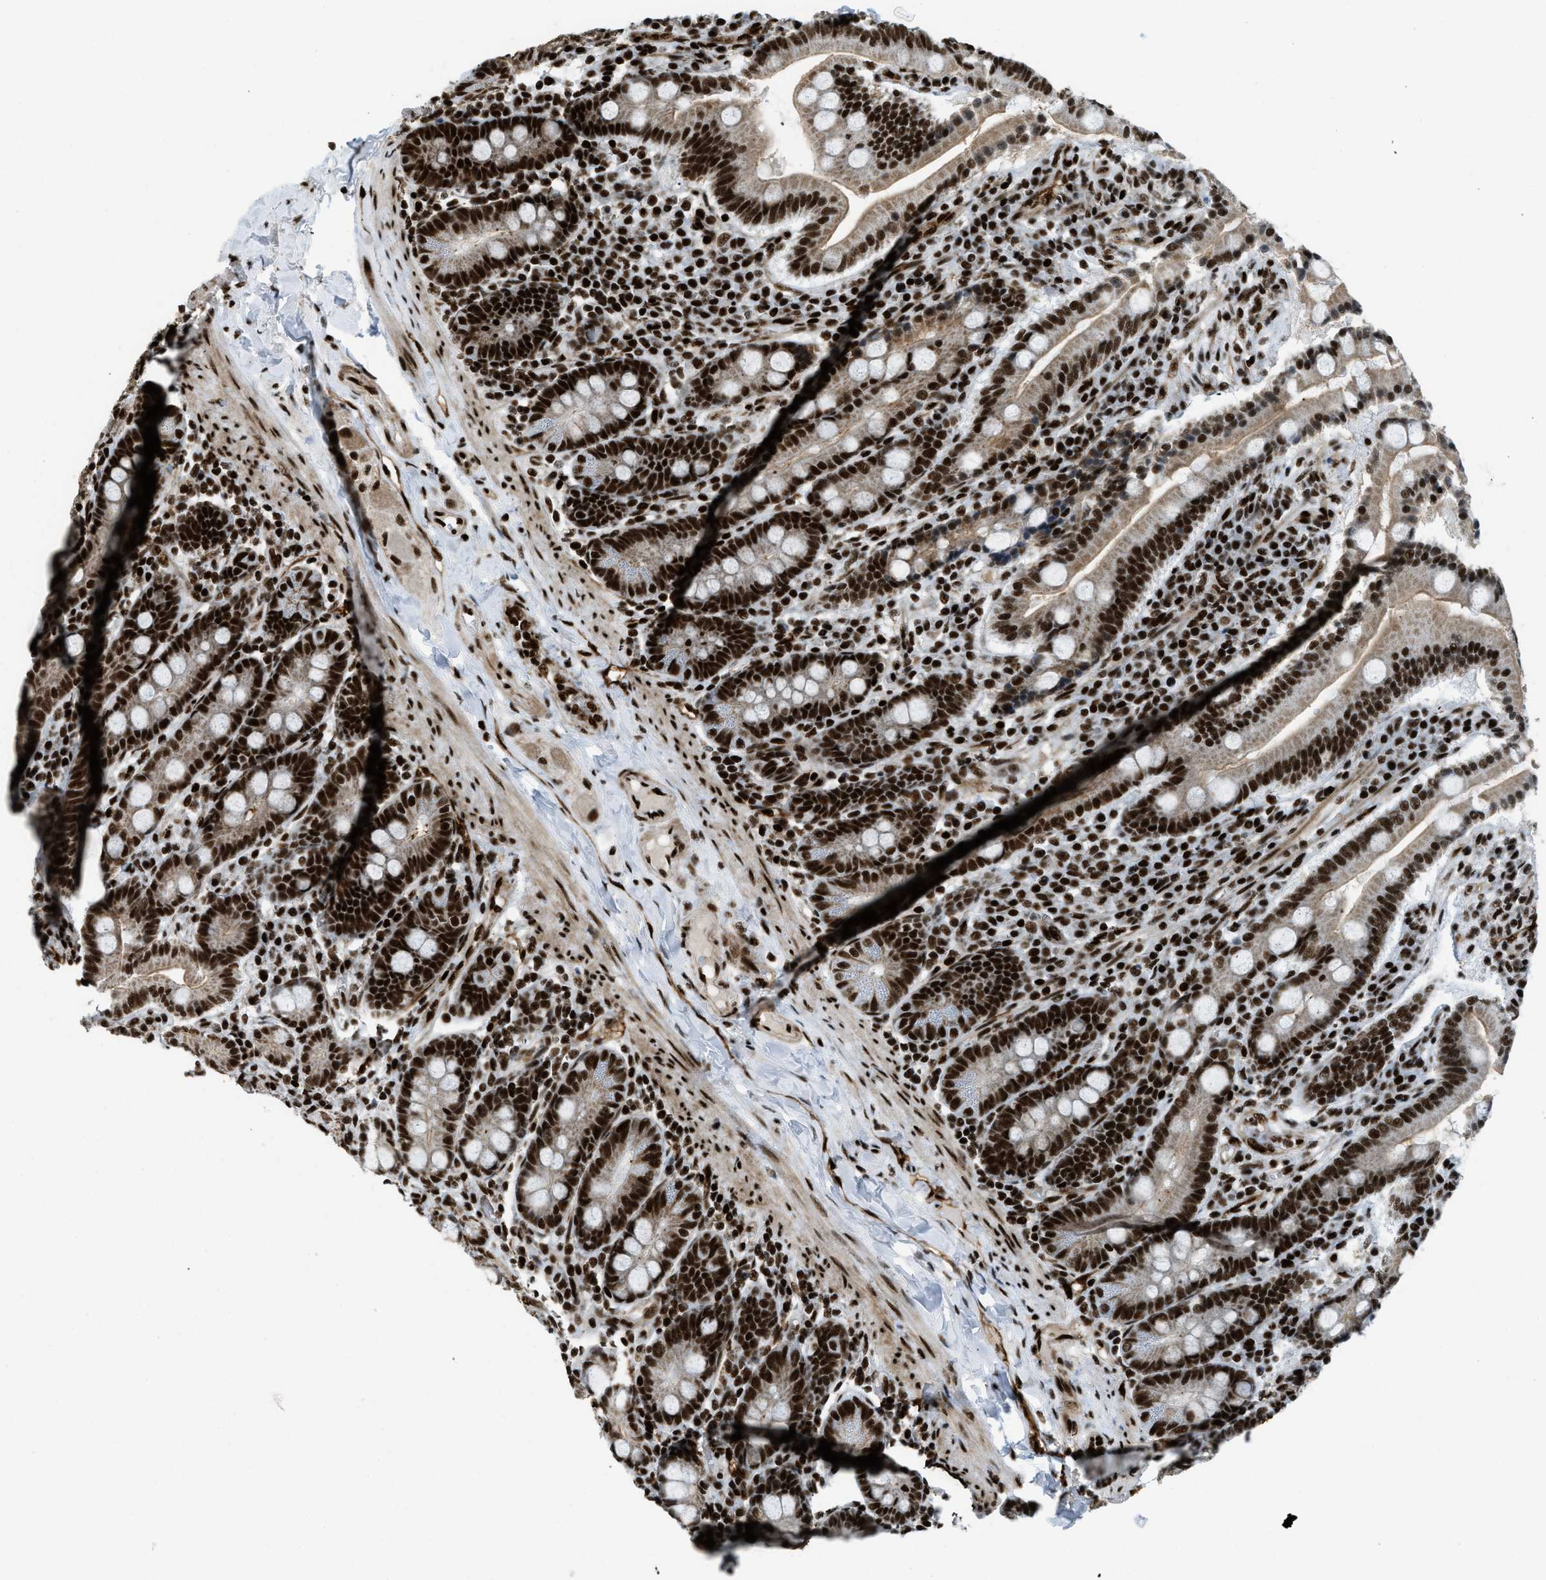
{"staining": {"intensity": "strong", "quantity": ">75%", "location": "nuclear"}, "tissue": "duodenum", "cell_type": "Glandular cells", "image_type": "normal", "snomed": [{"axis": "morphology", "description": "Normal tissue, NOS"}, {"axis": "topography", "description": "Duodenum"}], "caption": "Benign duodenum was stained to show a protein in brown. There is high levels of strong nuclear staining in approximately >75% of glandular cells.", "gene": "GABPB1", "patient": {"sex": "male", "age": 50}}